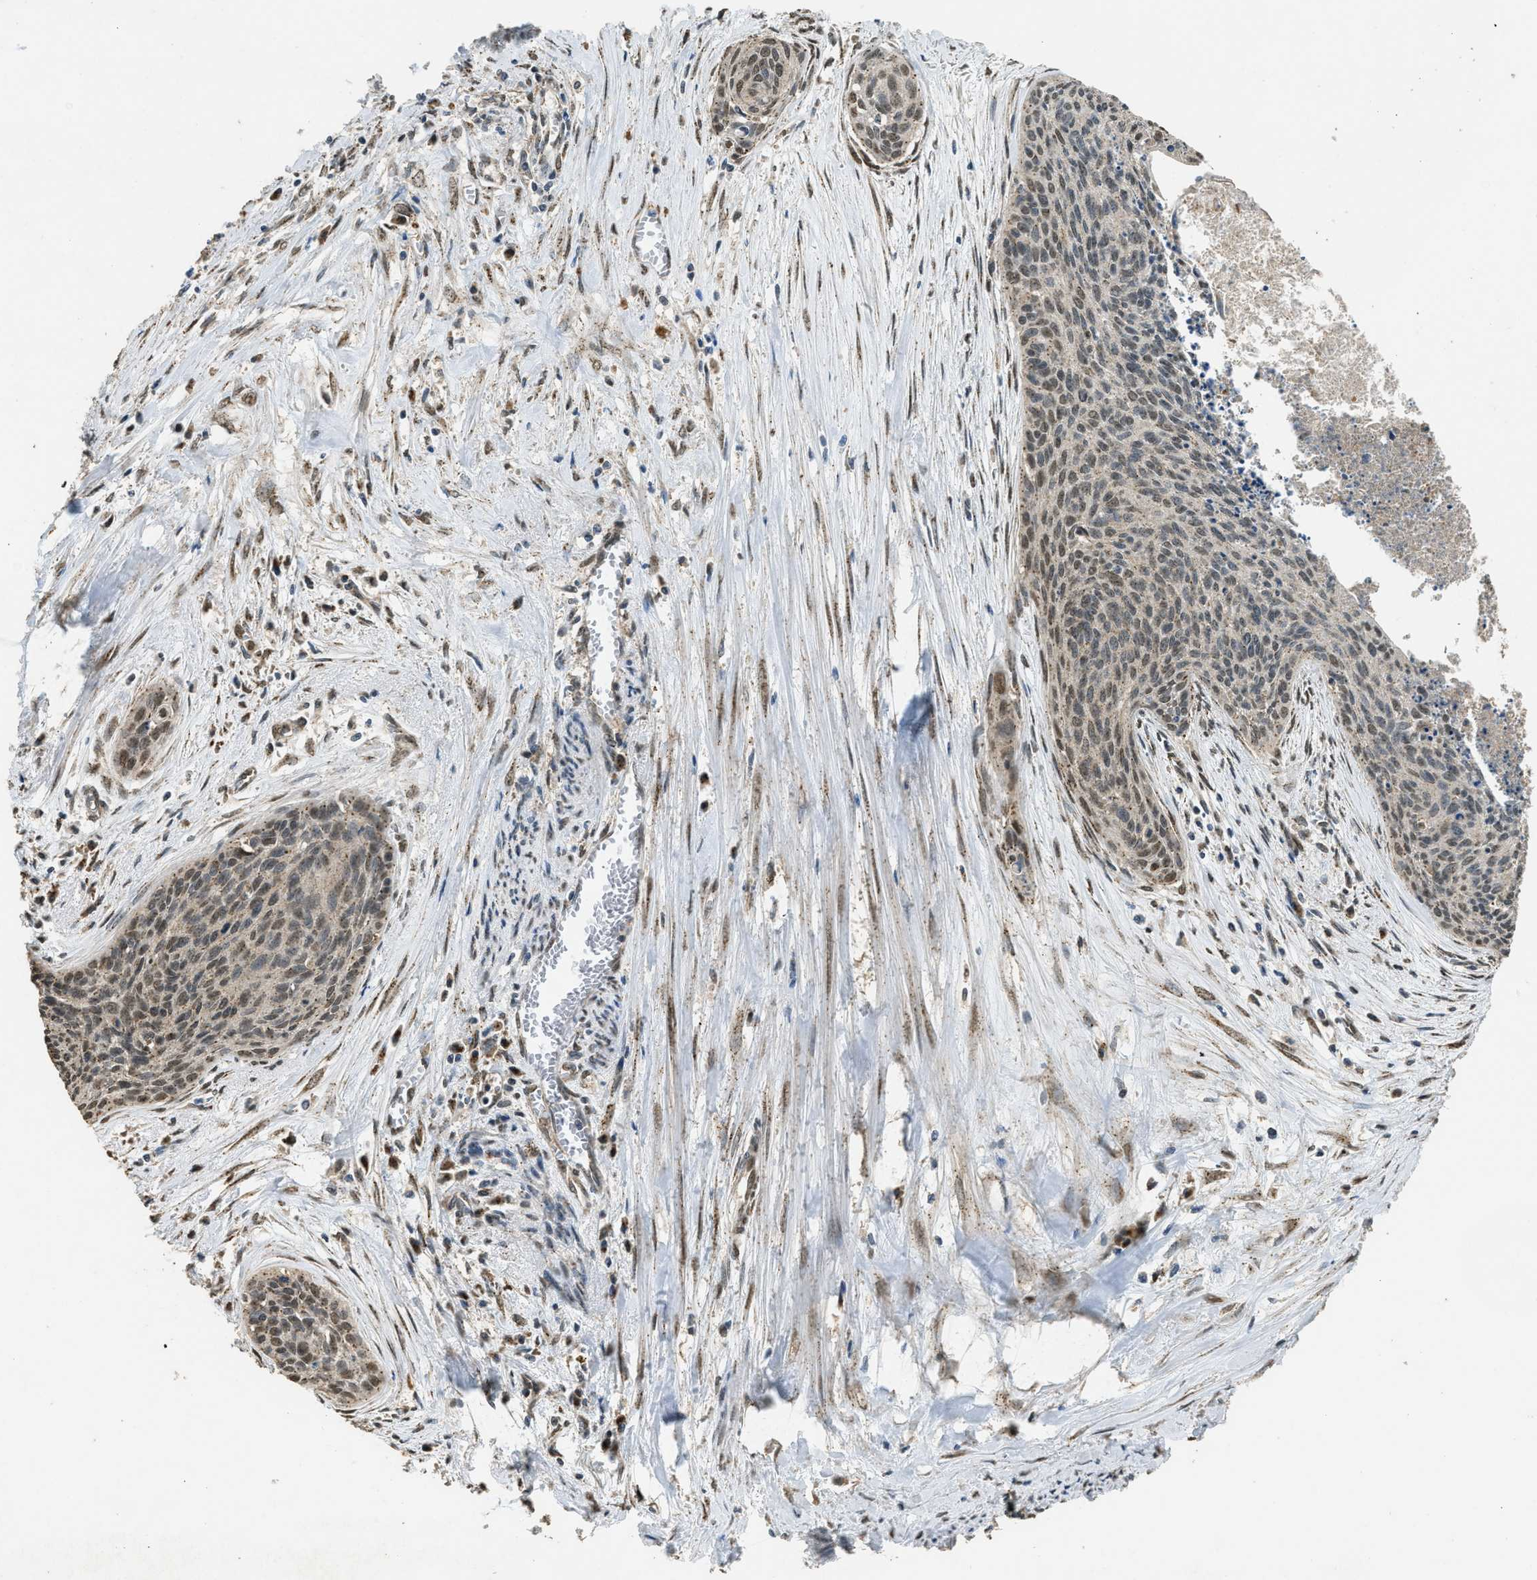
{"staining": {"intensity": "moderate", "quantity": ">75%", "location": "cytoplasmic/membranous,nuclear"}, "tissue": "cervical cancer", "cell_type": "Tumor cells", "image_type": "cancer", "snomed": [{"axis": "morphology", "description": "Squamous cell carcinoma, NOS"}, {"axis": "topography", "description": "Cervix"}], "caption": "Moderate cytoplasmic/membranous and nuclear staining for a protein is identified in about >75% of tumor cells of cervical squamous cell carcinoma using IHC.", "gene": "IPO7", "patient": {"sex": "female", "age": 55}}